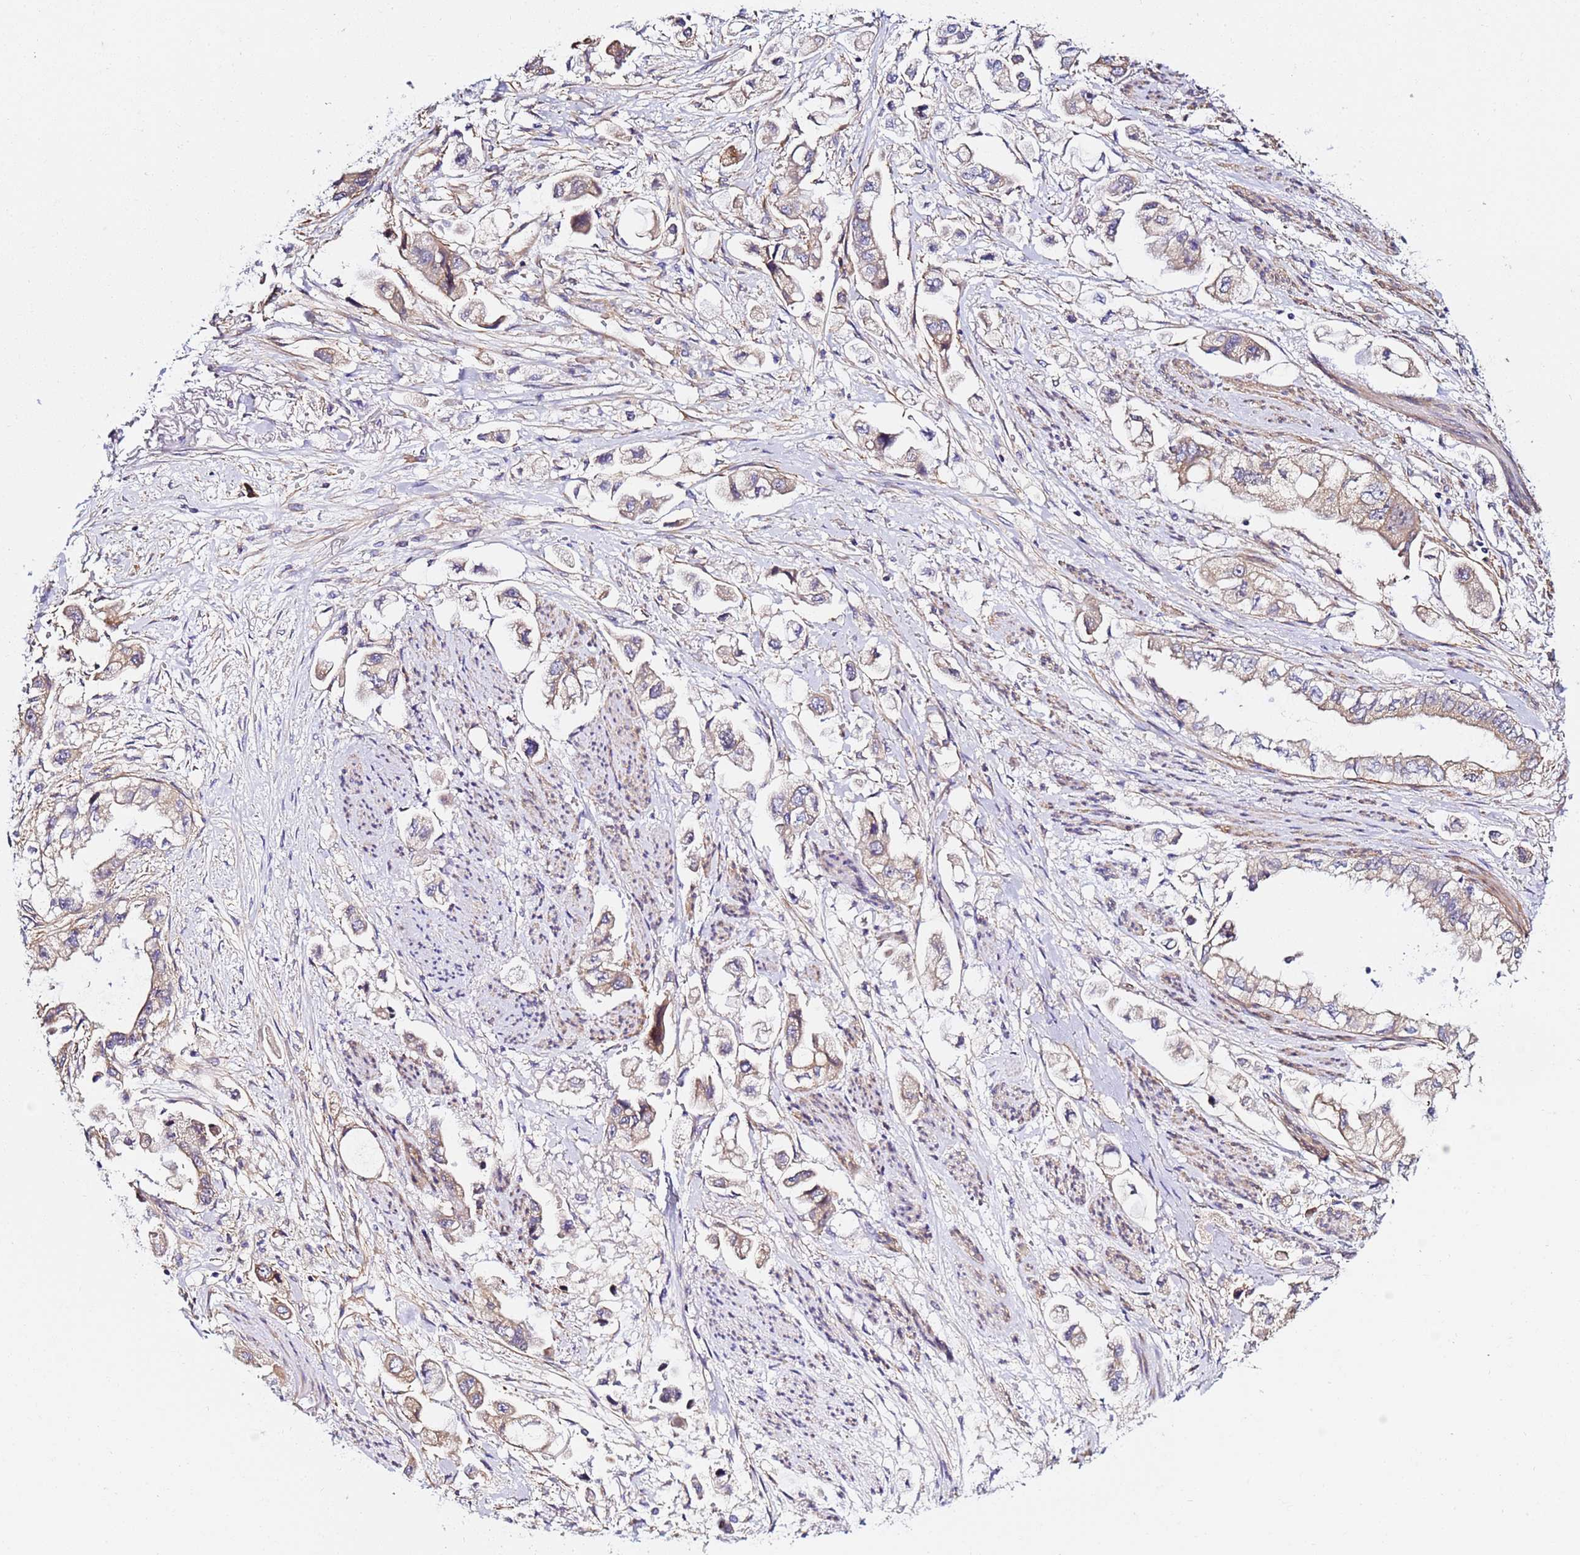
{"staining": {"intensity": "weak", "quantity": "25%-75%", "location": "cytoplasmic/membranous"}, "tissue": "stomach cancer", "cell_type": "Tumor cells", "image_type": "cancer", "snomed": [{"axis": "morphology", "description": "Adenocarcinoma, NOS"}, {"axis": "topography", "description": "Stomach"}], "caption": "Stomach cancer stained with DAB (3,3'-diaminobenzidine) immunohistochemistry (IHC) reveals low levels of weak cytoplasmic/membranous positivity in approximately 25%-75% of tumor cells.", "gene": "JRKL", "patient": {"sex": "male", "age": 62}}